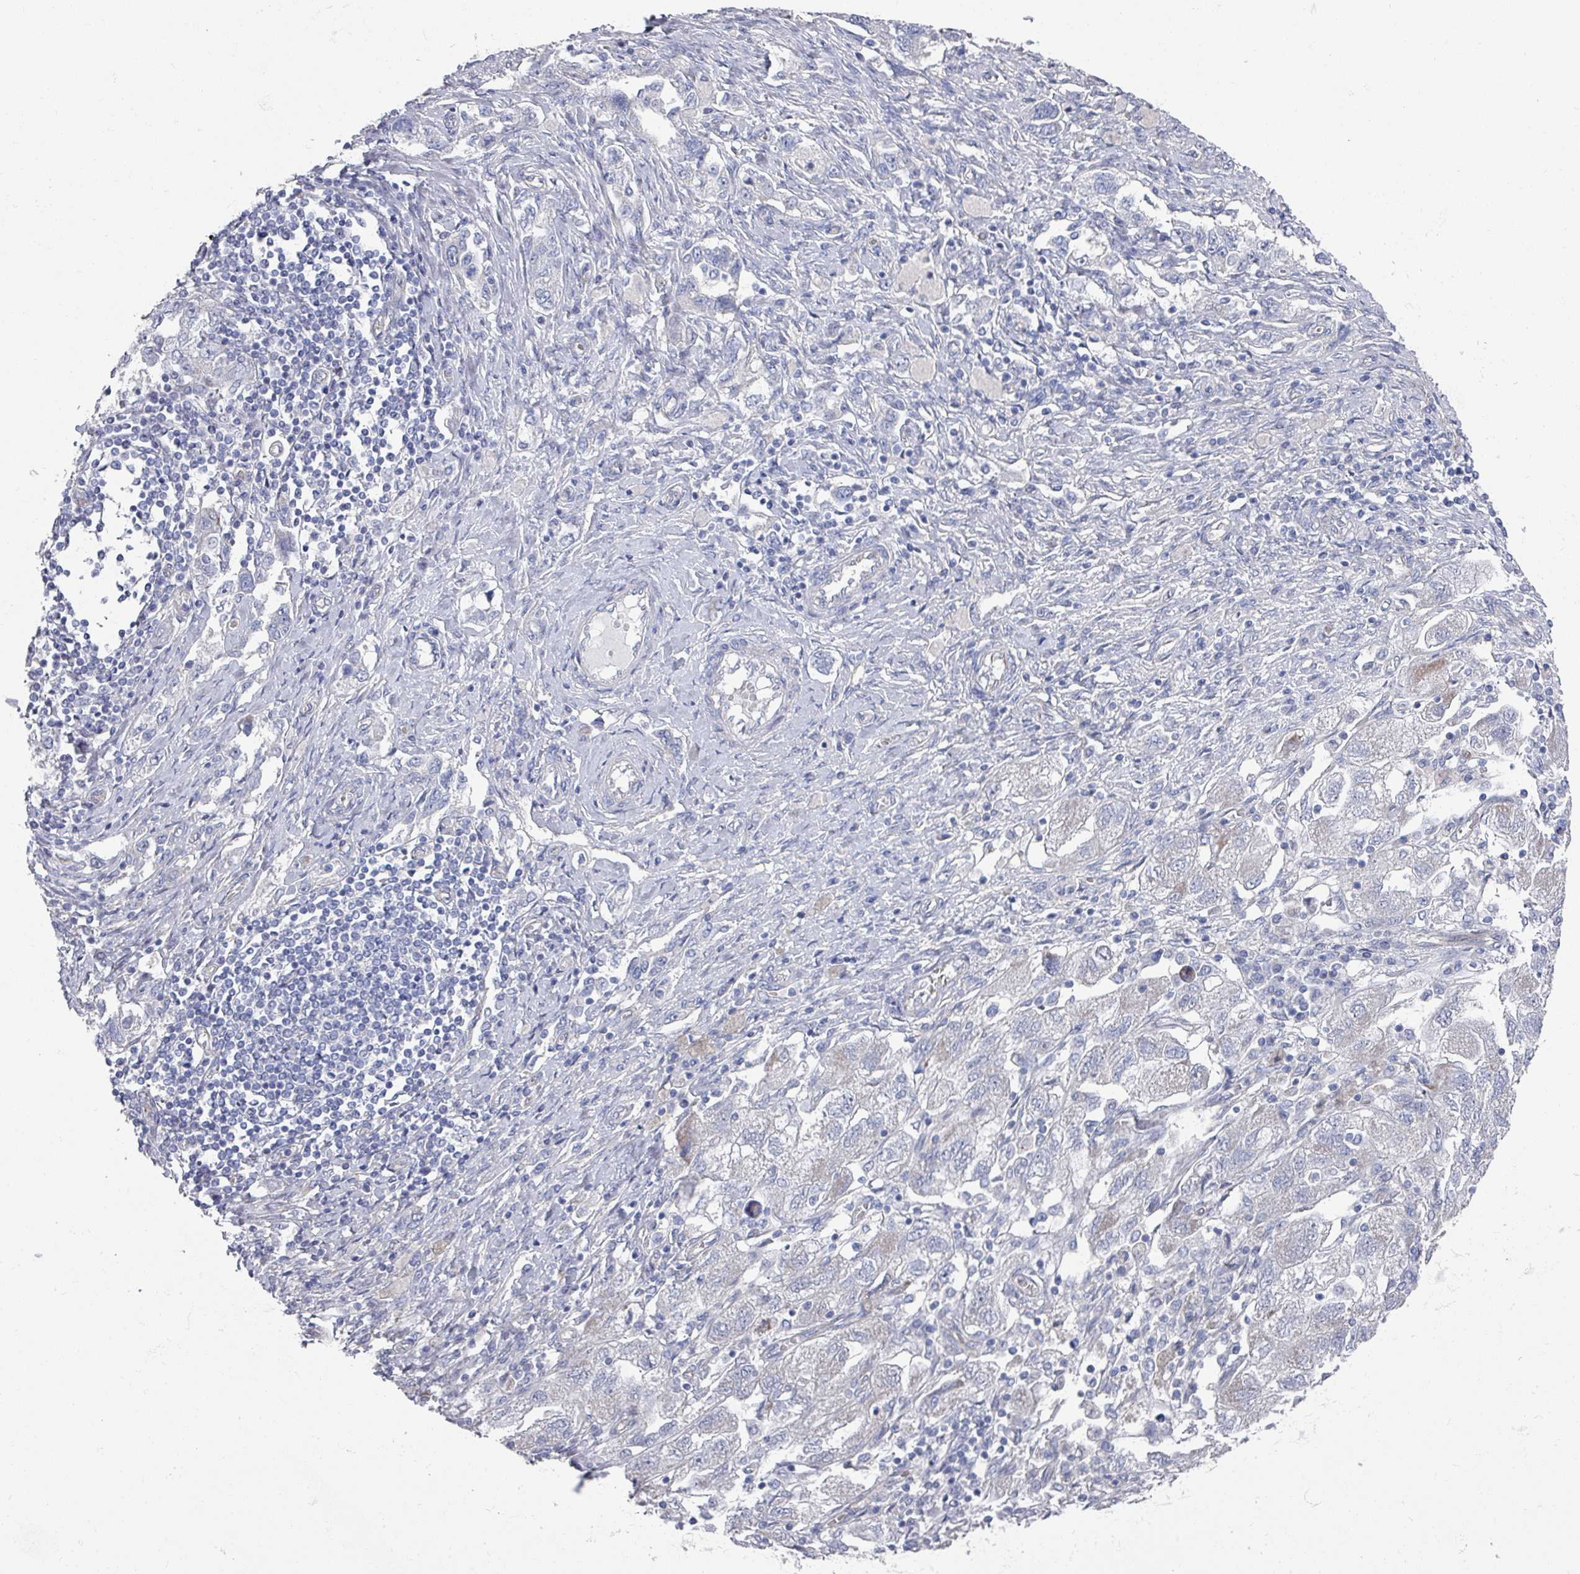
{"staining": {"intensity": "negative", "quantity": "none", "location": "none"}, "tissue": "ovarian cancer", "cell_type": "Tumor cells", "image_type": "cancer", "snomed": [{"axis": "morphology", "description": "Carcinoma, NOS"}, {"axis": "morphology", "description": "Cystadenocarcinoma, serous, NOS"}, {"axis": "topography", "description": "Ovary"}], "caption": "Image shows no significant protein staining in tumor cells of ovarian cancer.", "gene": "EFL1", "patient": {"sex": "female", "age": 69}}